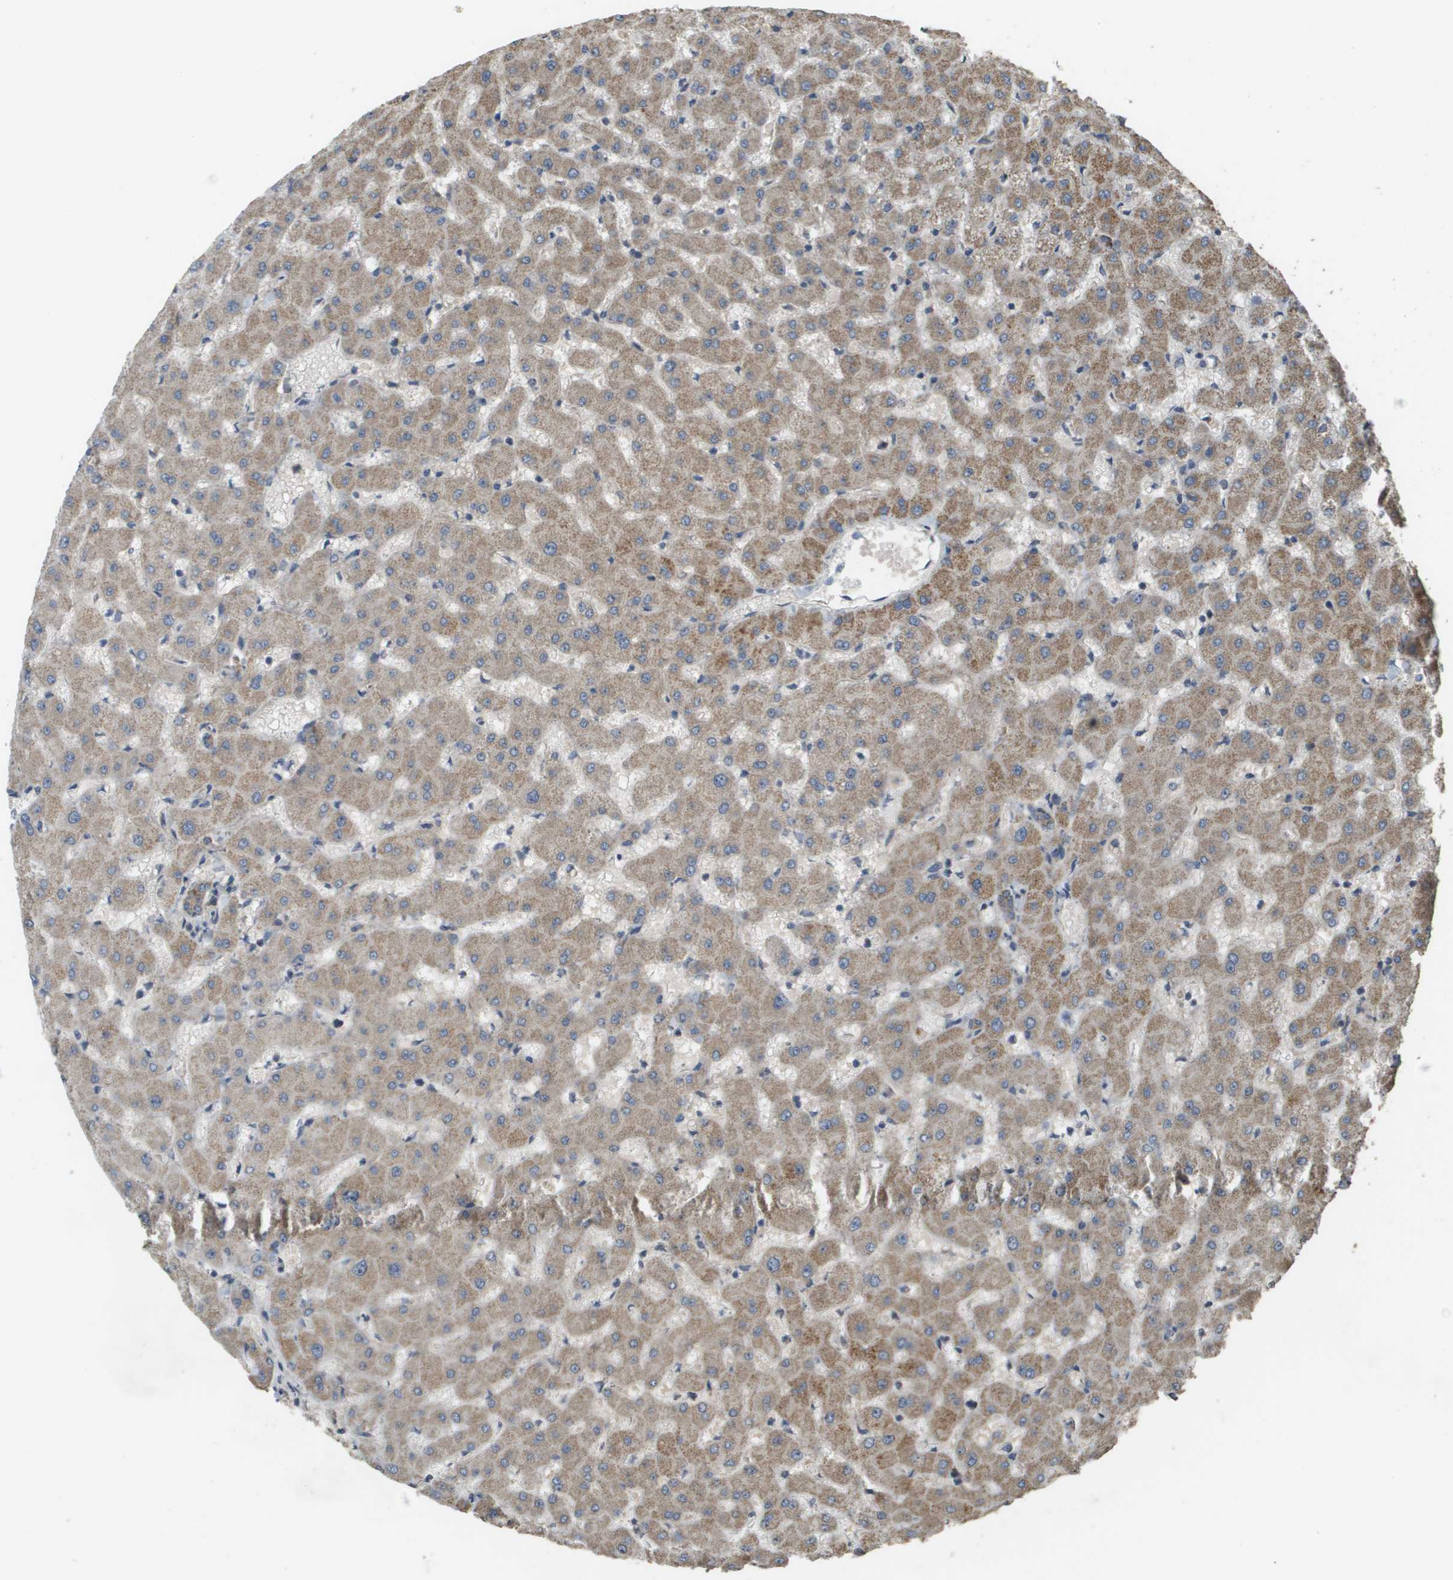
{"staining": {"intensity": "weak", "quantity": ">75%", "location": "cytoplasmic/membranous"}, "tissue": "liver", "cell_type": "Cholangiocytes", "image_type": "normal", "snomed": [{"axis": "morphology", "description": "Normal tissue, NOS"}, {"axis": "topography", "description": "Liver"}], "caption": "High-magnification brightfield microscopy of normal liver stained with DAB (brown) and counterstained with hematoxylin (blue). cholangiocytes exhibit weak cytoplasmic/membranous positivity is seen in approximately>75% of cells.", "gene": "RAB21", "patient": {"sex": "female", "age": 63}}